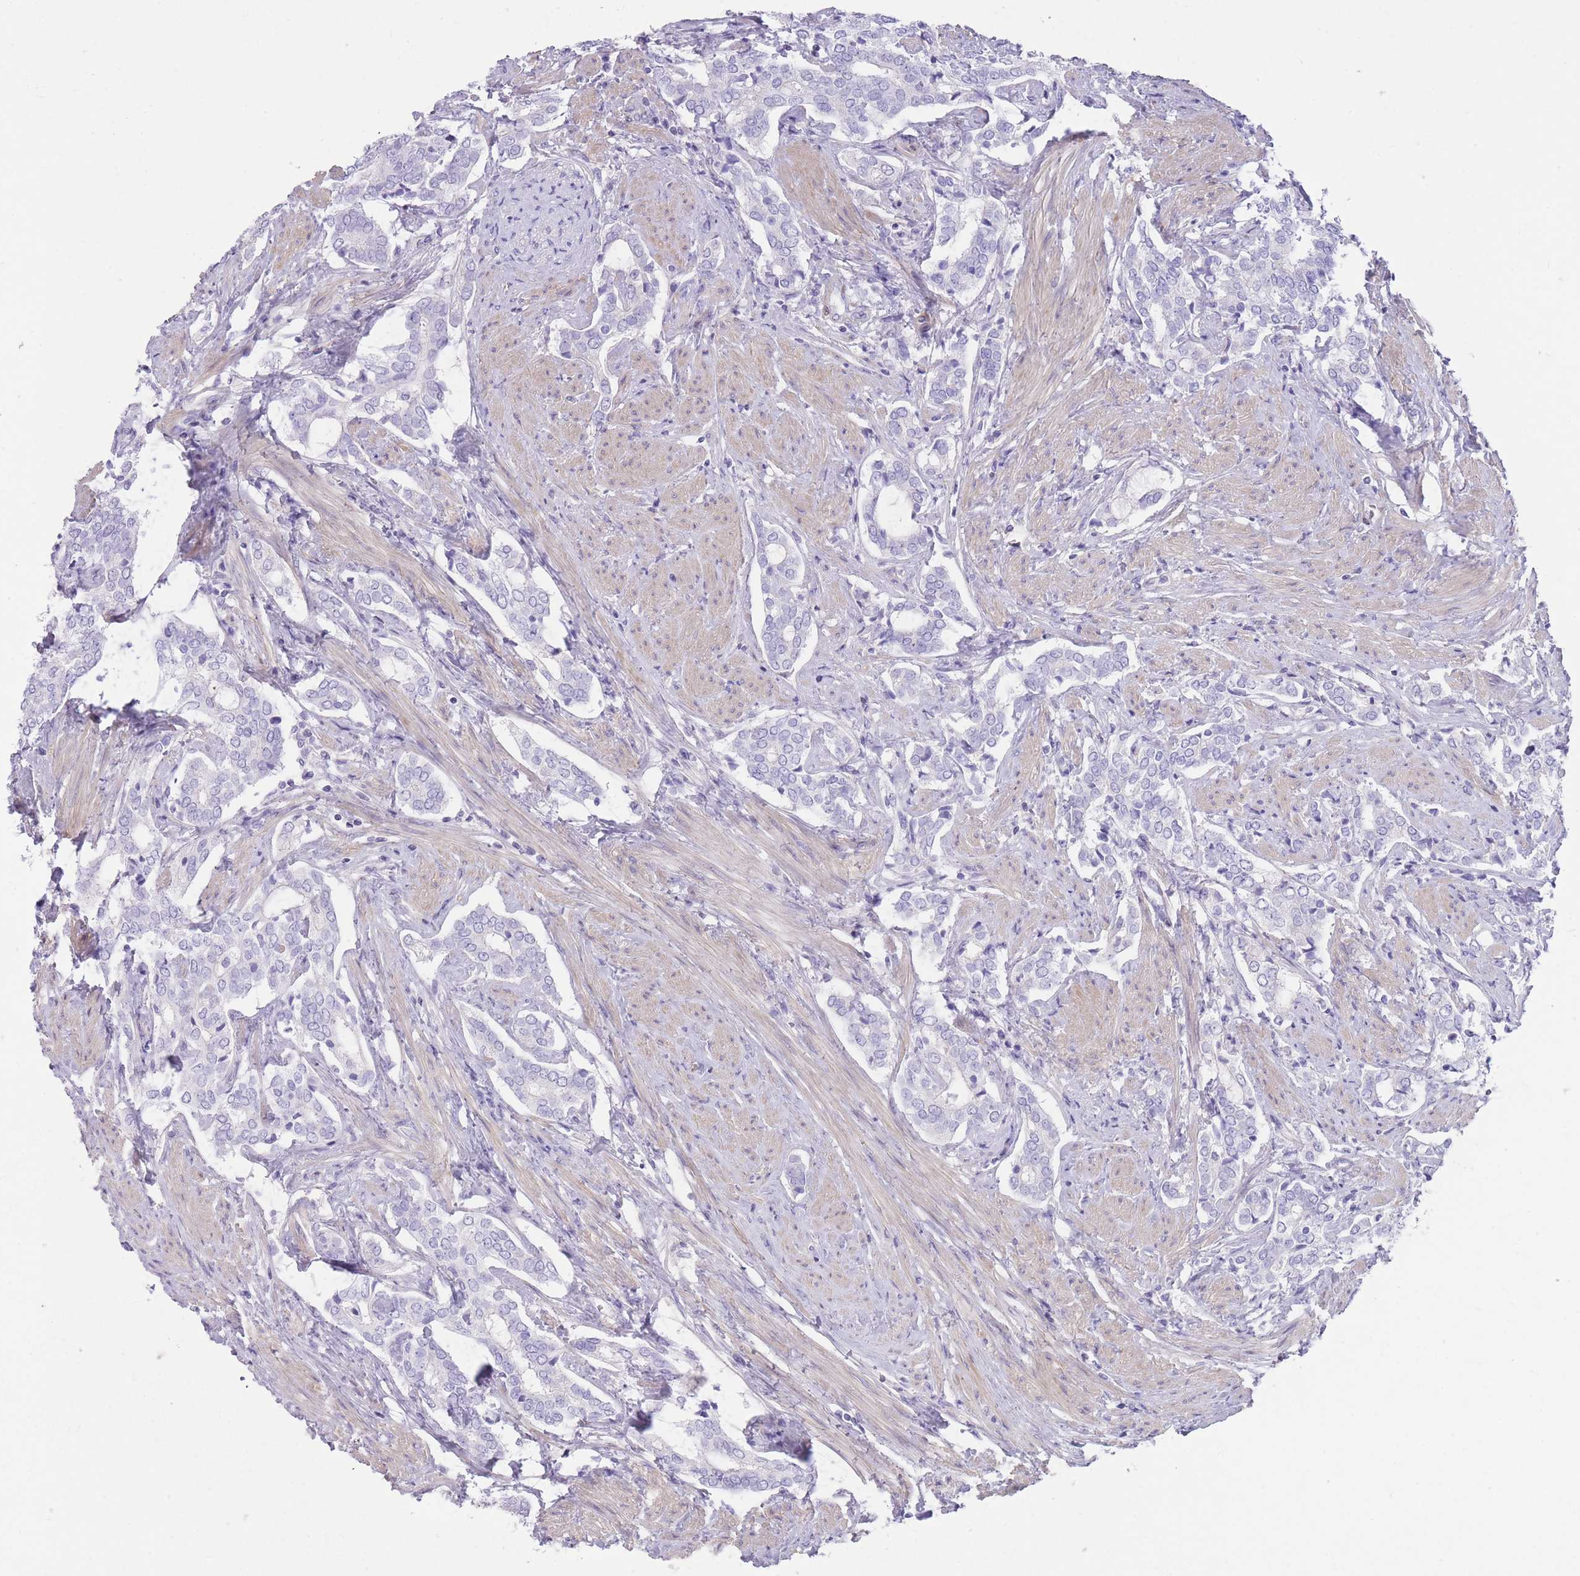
{"staining": {"intensity": "negative", "quantity": "none", "location": "none"}, "tissue": "prostate cancer", "cell_type": "Tumor cells", "image_type": "cancer", "snomed": [{"axis": "morphology", "description": "Adenocarcinoma, High grade"}, {"axis": "topography", "description": "Prostate"}], "caption": "Prostate cancer (adenocarcinoma (high-grade)) was stained to show a protein in brown. There is no significant positivity in tumor cells.", "gene": "OR11H12", "patient": {"sex": "male", "age": 71}}